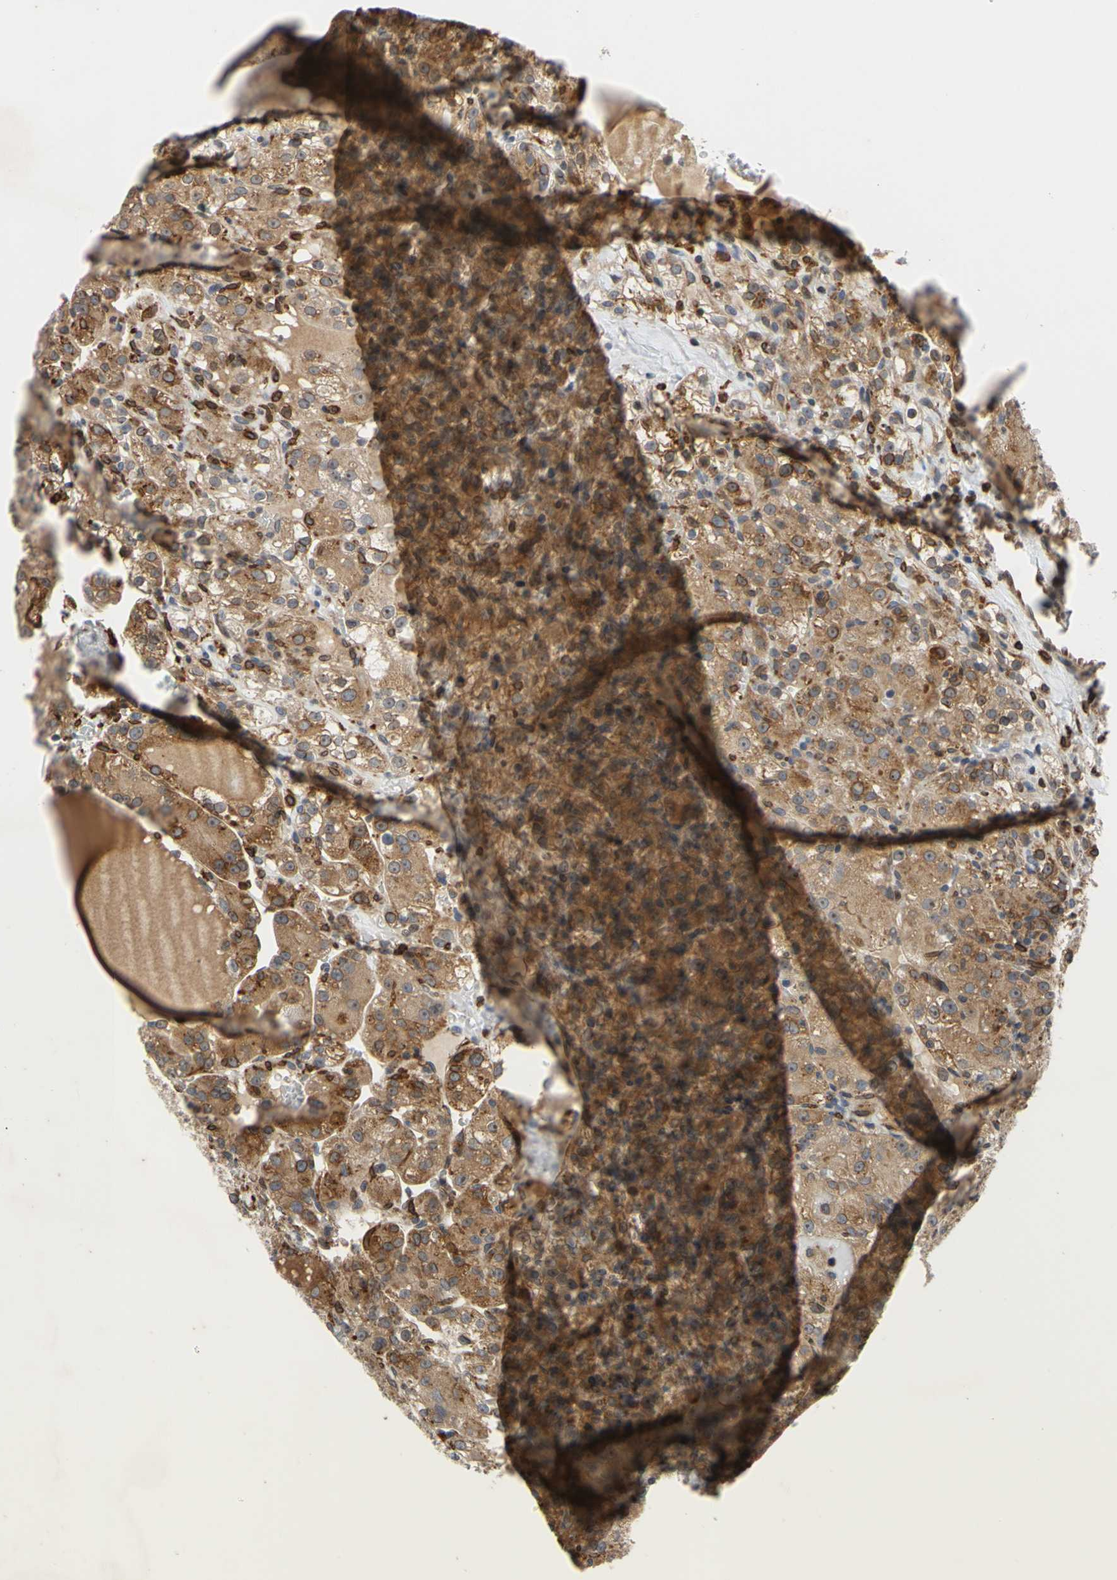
{"staining": {"intensity": "moderate", "quantity": ">75%", "location": "cytoplasmic/membranous"}, "tissue": "renal cancer", "cell_type": "Tumor cells", "image_type": "cancer", "snomed": [{"axis": "morphology", "description": "Normal tissue, NOS"}, {"axis": "morphology", "description": "Adenocarcinoma, NOS"}, {"axis": "topography", "description": "Kidney"}], "caption": "Moderate cytoplasmic/membranous protein positivity is appreciated in approximately >75% of tumor cells in renal cancer (adenocarcinoma).", "gene": "PLXNA2", "patient": {"sex": "male", "age": 61}}